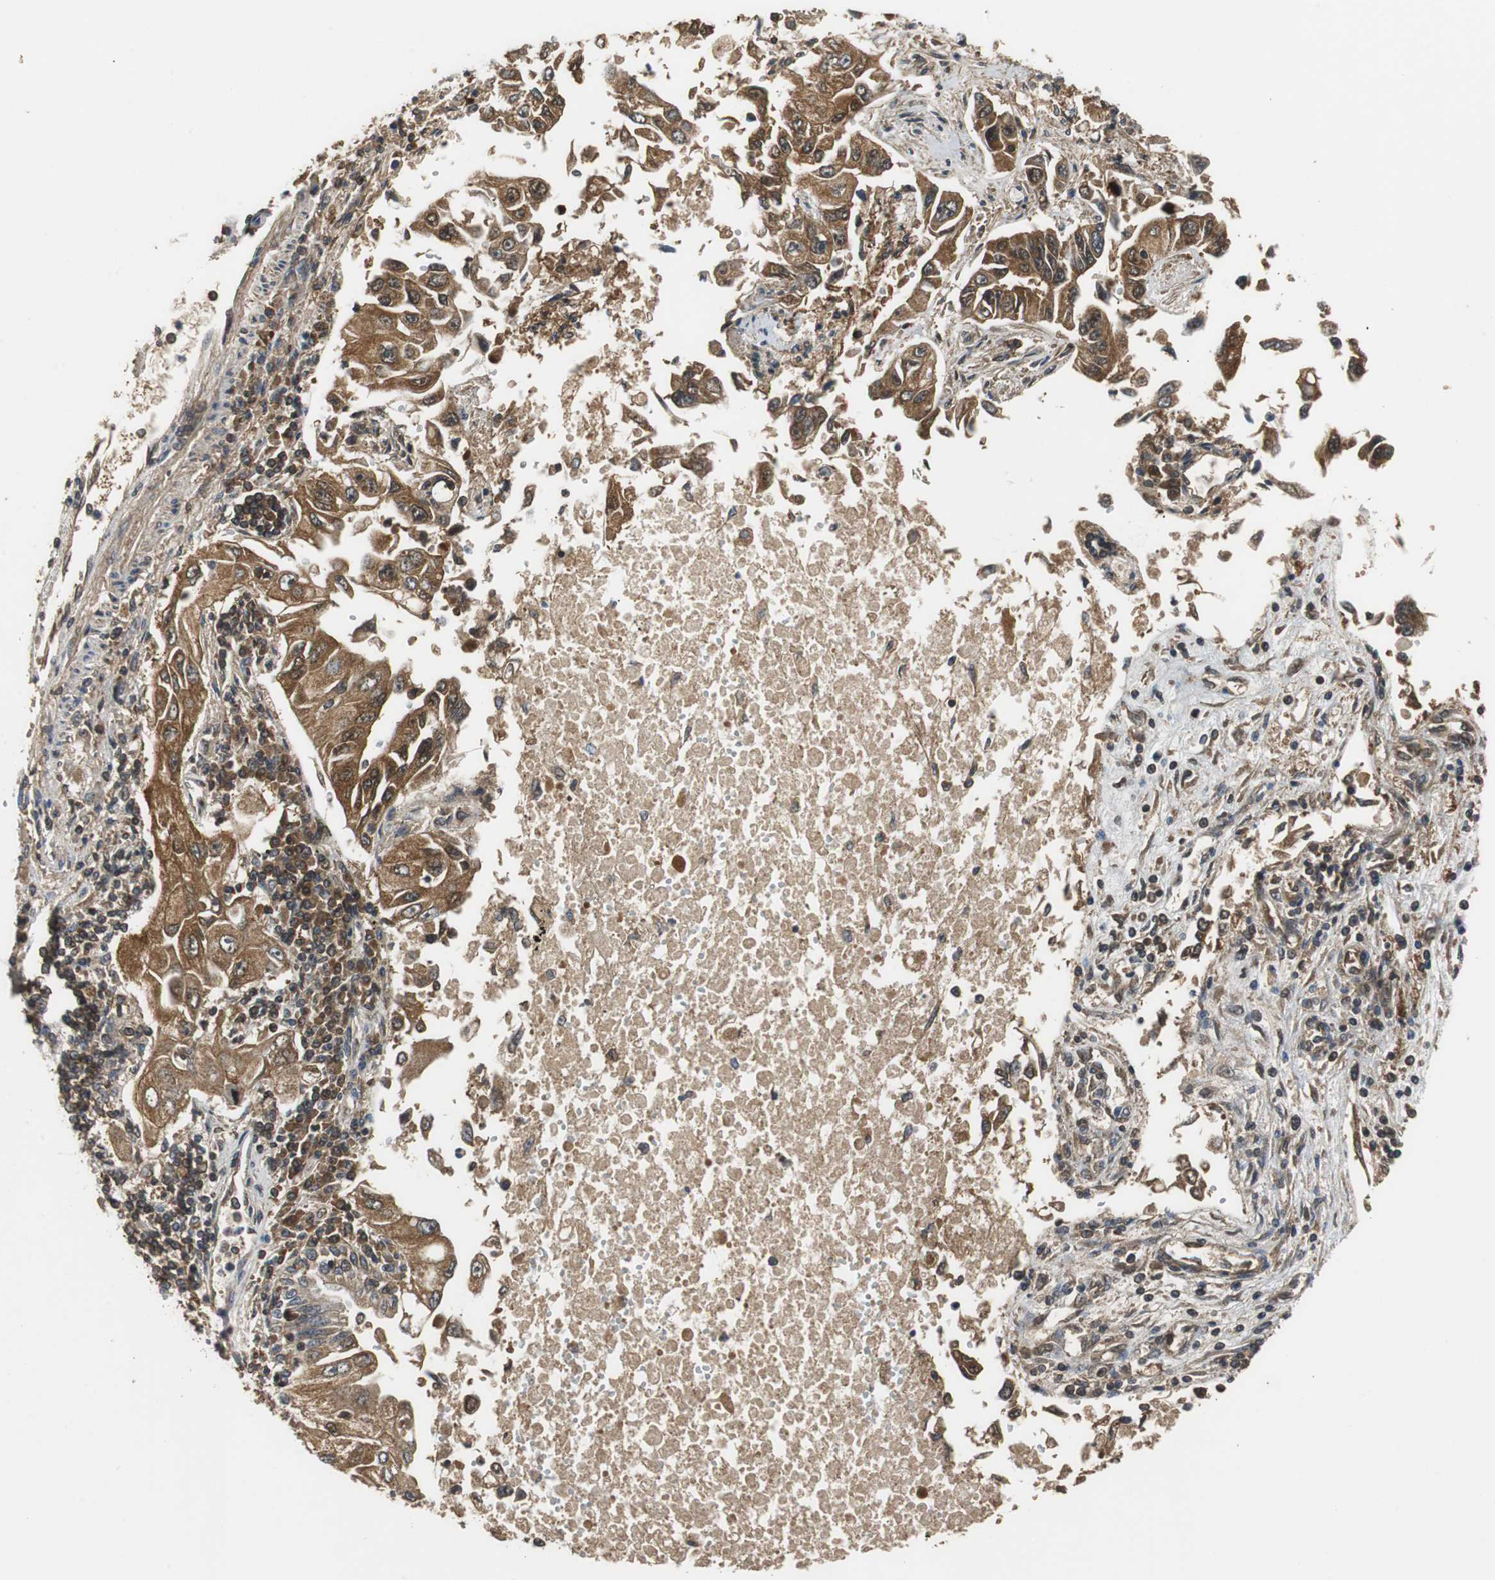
{"staining": {"intensity": "strong", "quantity": ">75%", "location": "cytoplasmic/membranous"}, "tissue": "lung cancer", "cell_type": "Tumor cells", "image_type": "cancer", "snomed": [{"axis": "morphology", "description": "Adenocarcinoma, NOS"}, {"axis": "topography", "description": "Lung"}], "caption": "A high-resolution histopathology image shows immunohistochemistry staining of adenocarcinoma (lung), which demonstrates strong cytoplasmic/membranous staining in approximately >75% of tumor cells.", "gene": "VBP1", "patient": {"sex": "male", "age": 84}}